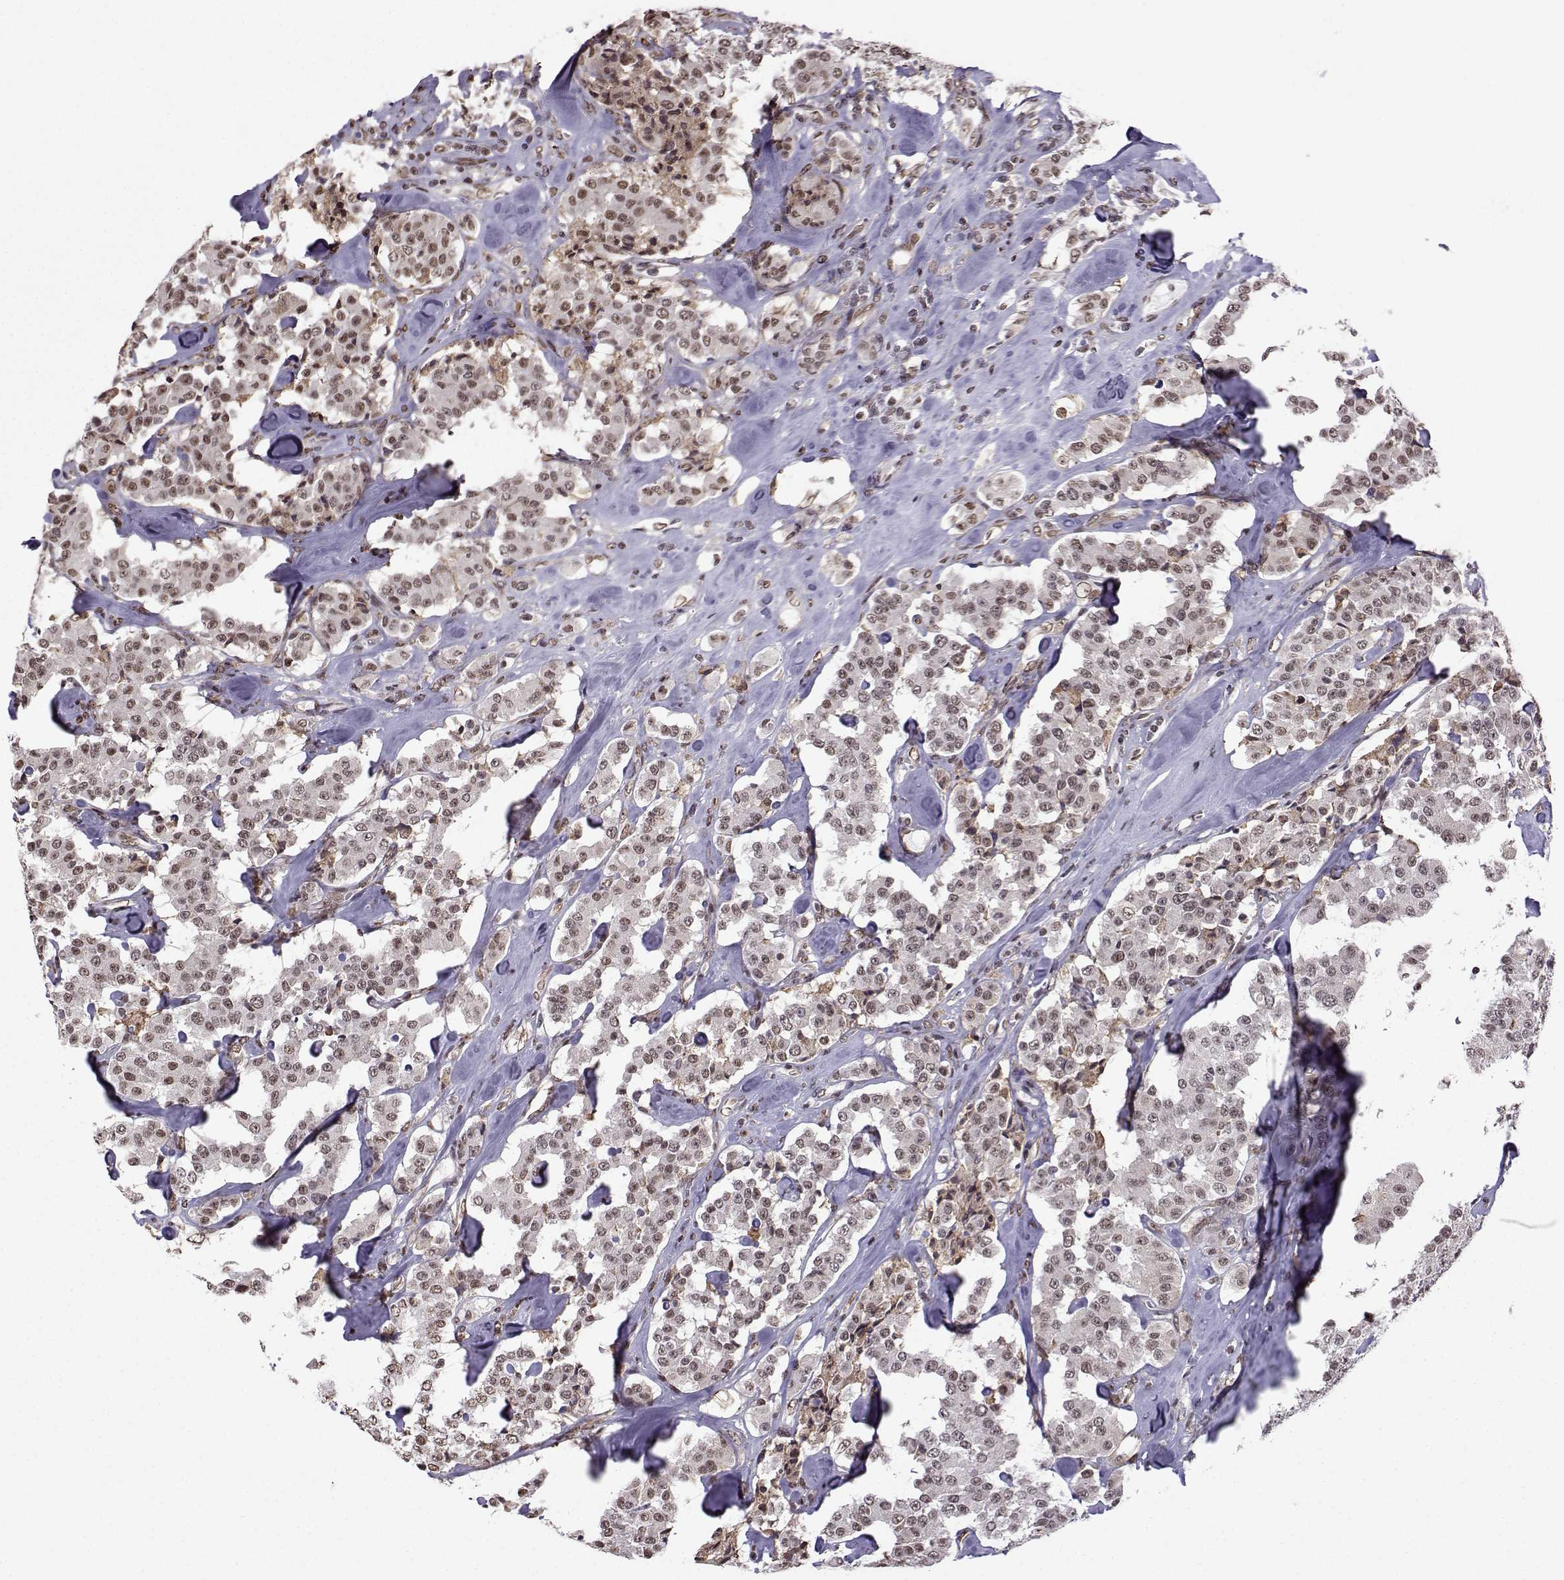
{"staining": {"intensity": "weak", "quantity": "25%-75%", "location": "nuclear"}, "tissue": "carcinoid", "cell_type": "Tumor cells", "image_type": "cancer", "snomed": [{"axis": "morphology", "description": "Carcinoid, malignant, NOS"}, {"axis": "topography", "description": "Pancreas"}], "caption": "Carcinoid stained for a protein shows weak nuclear positivity in tumor cells. (DAB = brown stain, brightfield microscopy at high magnification).", "gene": "EZH1", "patient": {"sex": "male", "age": 41}}